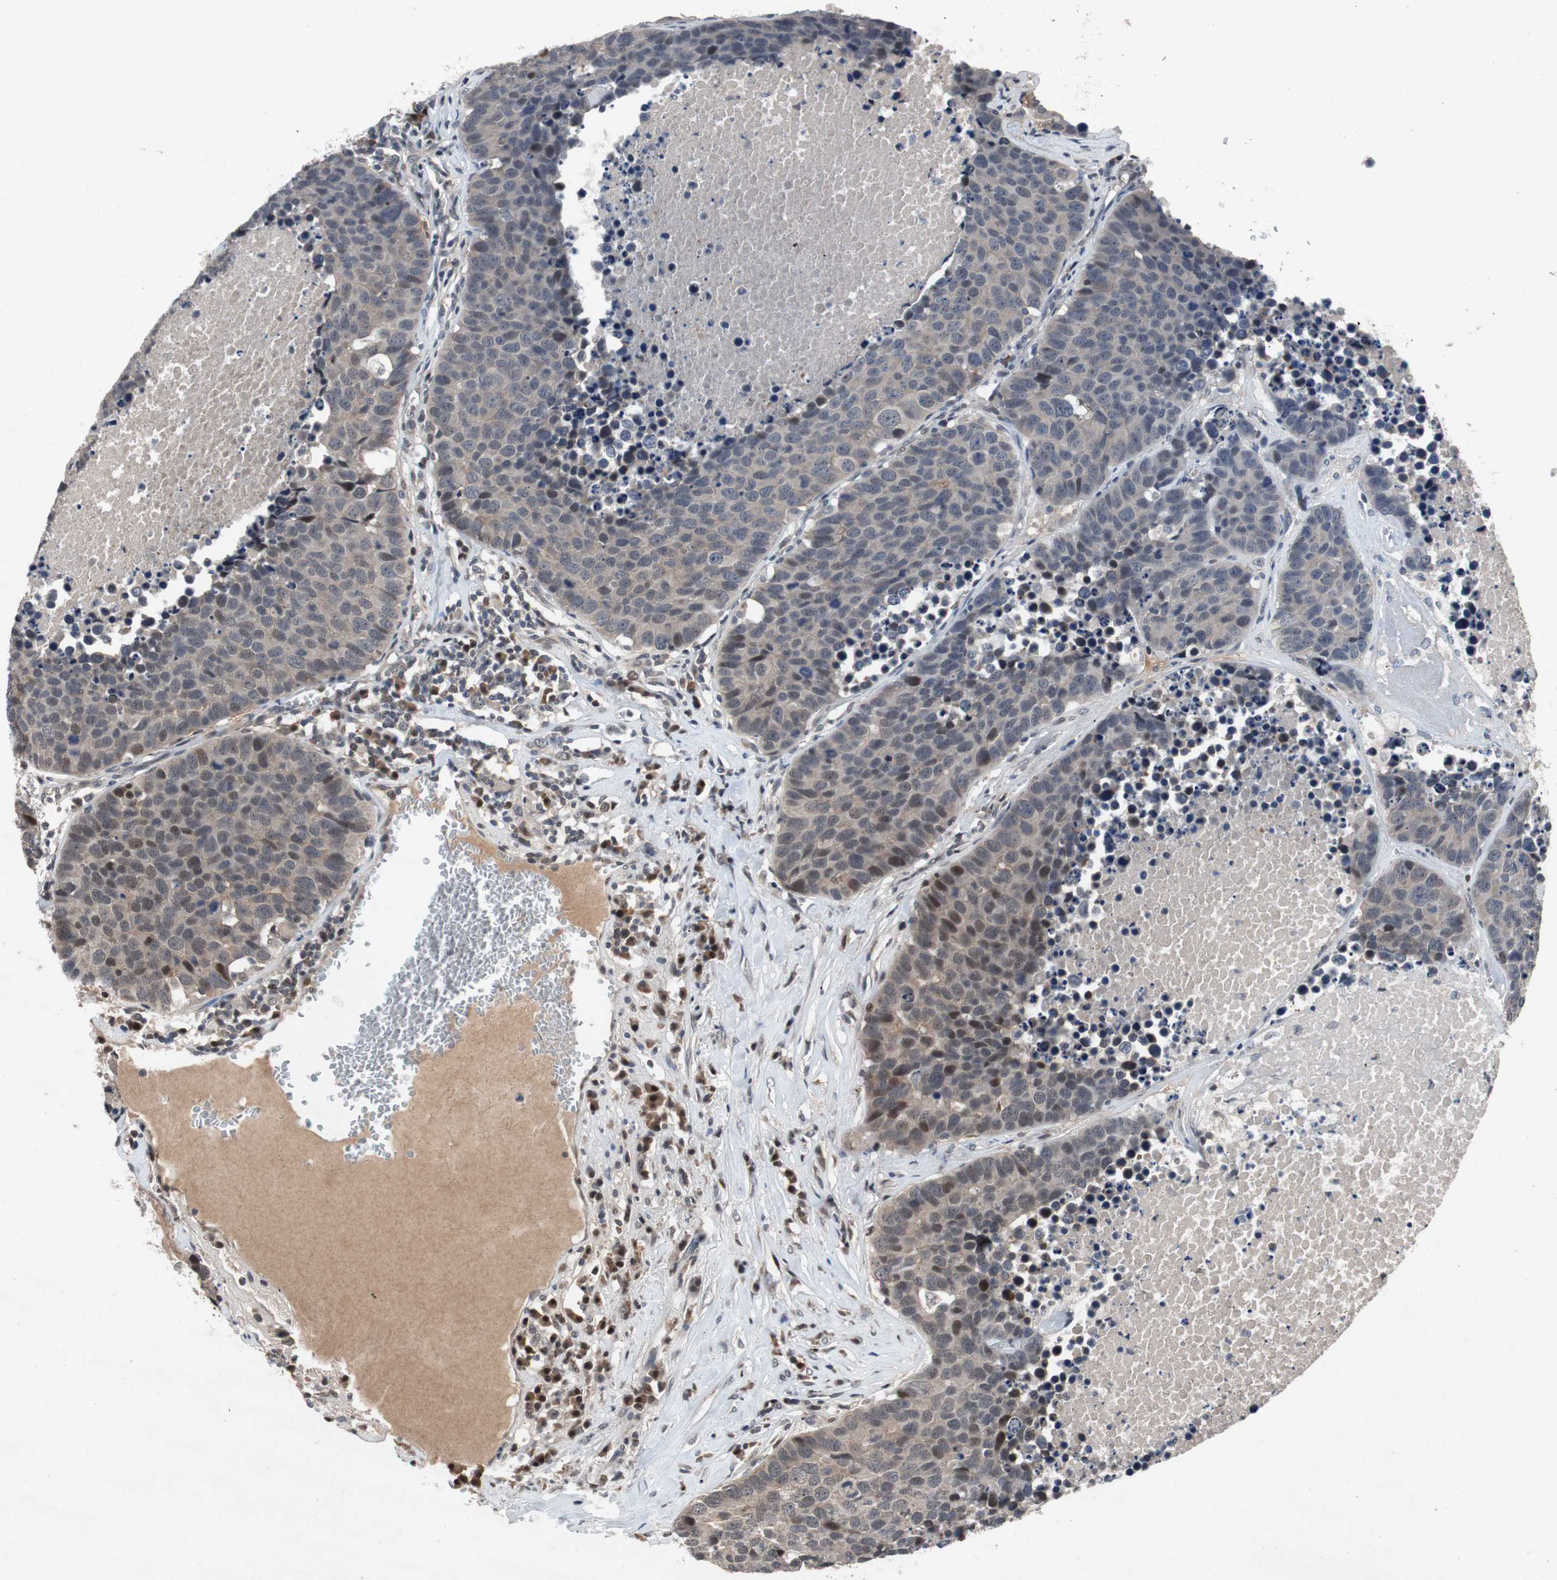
{"staining": {"intensity": "moderate", "quantity": "<25%", "location": "nuclear"}, "tissue": "carcinoid", "cell_type": "Tumor cells", "image_type": "cancer", "snomed": [{"axis": "morphology", "description": "Carcinoid, malignant, NOS"}, {"axis": "topography", "description": "Lung"}], "caption": "This is a photomicrograph of immunohistochemistry (IHC) staining of carcinoid, which shows moderate positivity in the nuclear of tumor cells.", "gene": "TP63", "patient": {"sex": "male", "age": 60}}